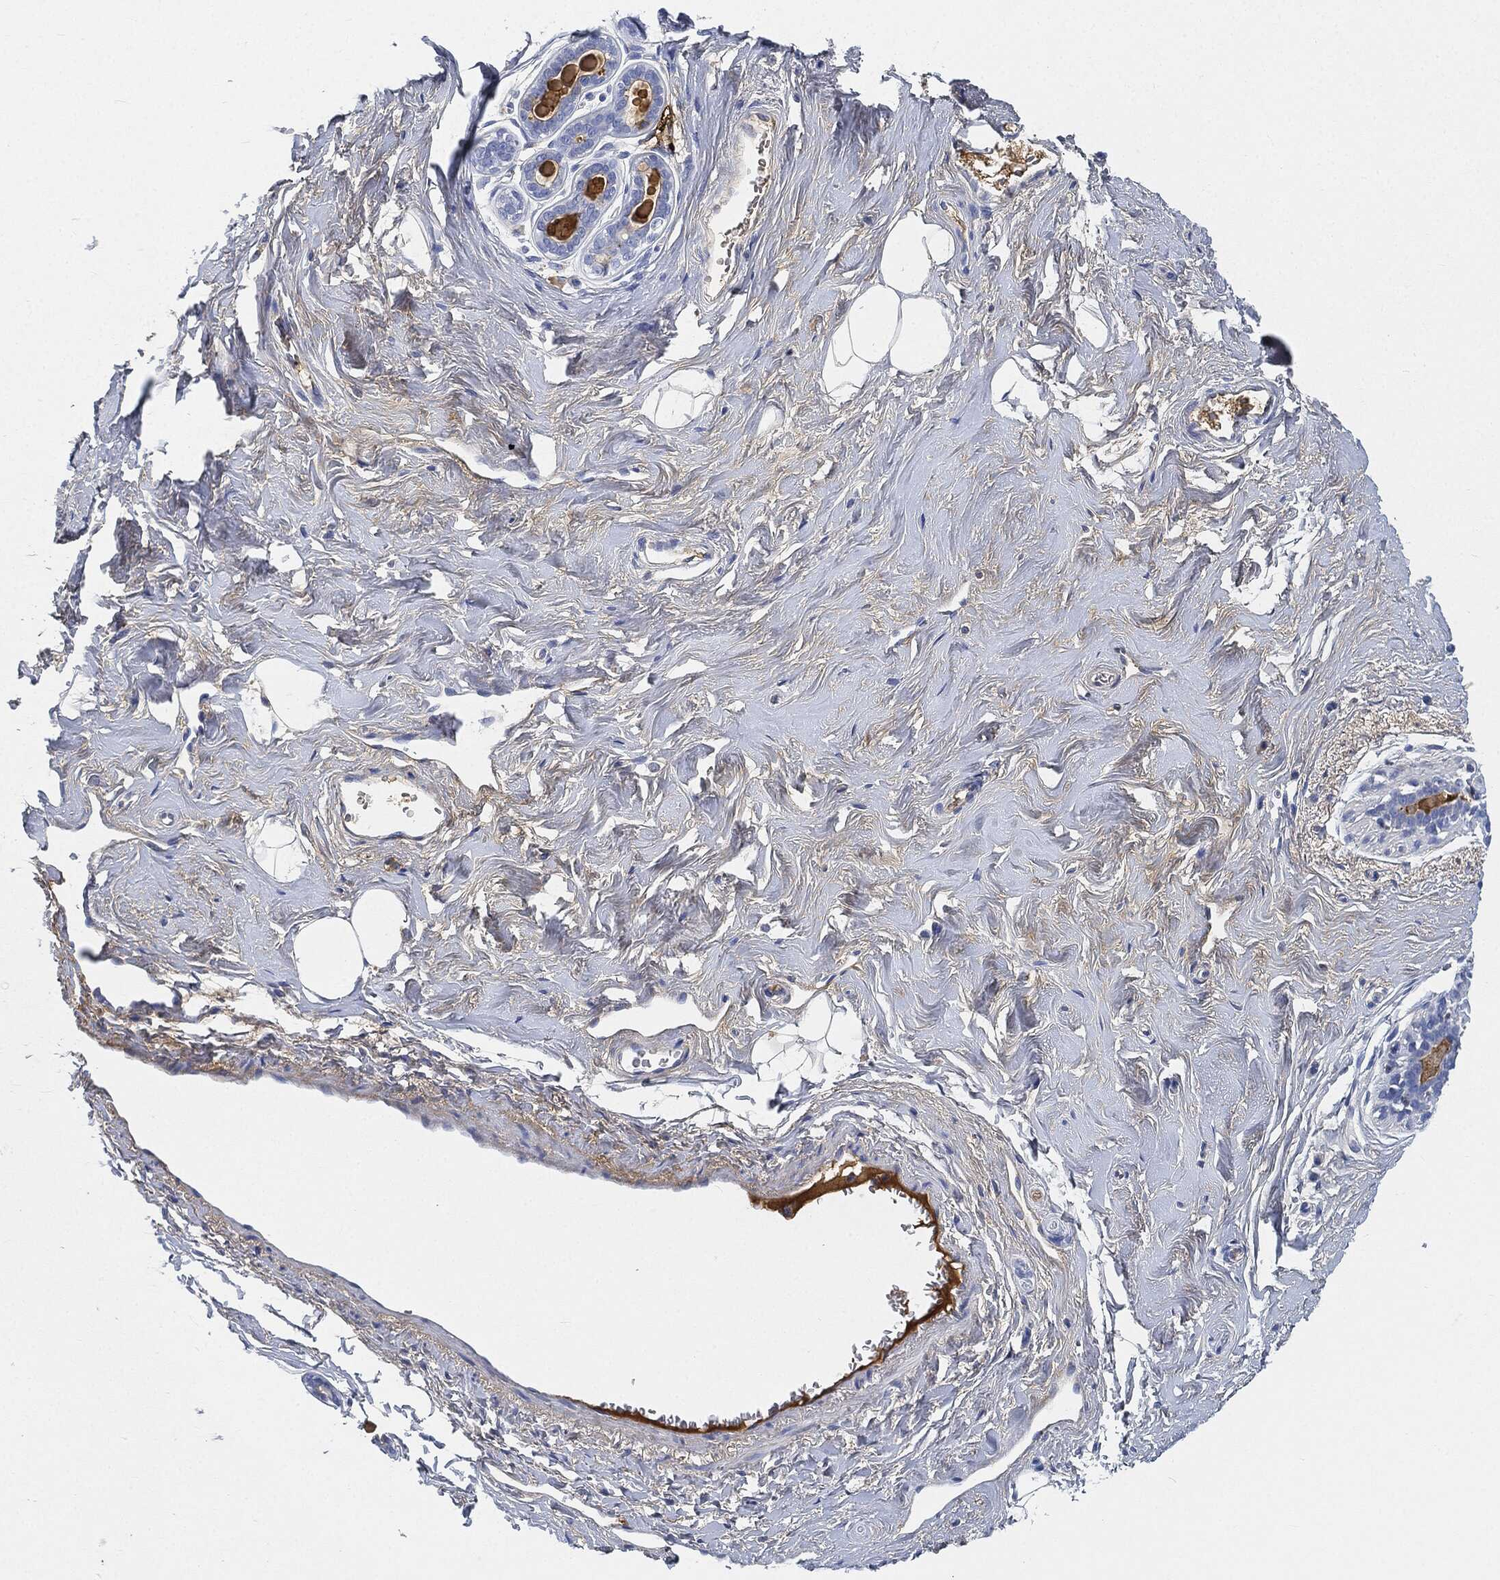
{"staining": {"intensity": "negative", "quantity": "none", "location": "none"}, "tissue": "breast", "cell_type": "Adipocytes", "image_type": "normal", "snomed": [{"axis": "morphology", "description": "Normal tissue, NOS"}, {"axis": "topography", "description": "Skin"}, {"axis": "topography", "description": "Breast"}], "caption": "Adipocytes show no significant protein expression in benign breast.", "gene": "IGLV6", "patient": {"sex": "female", "age": 43}}